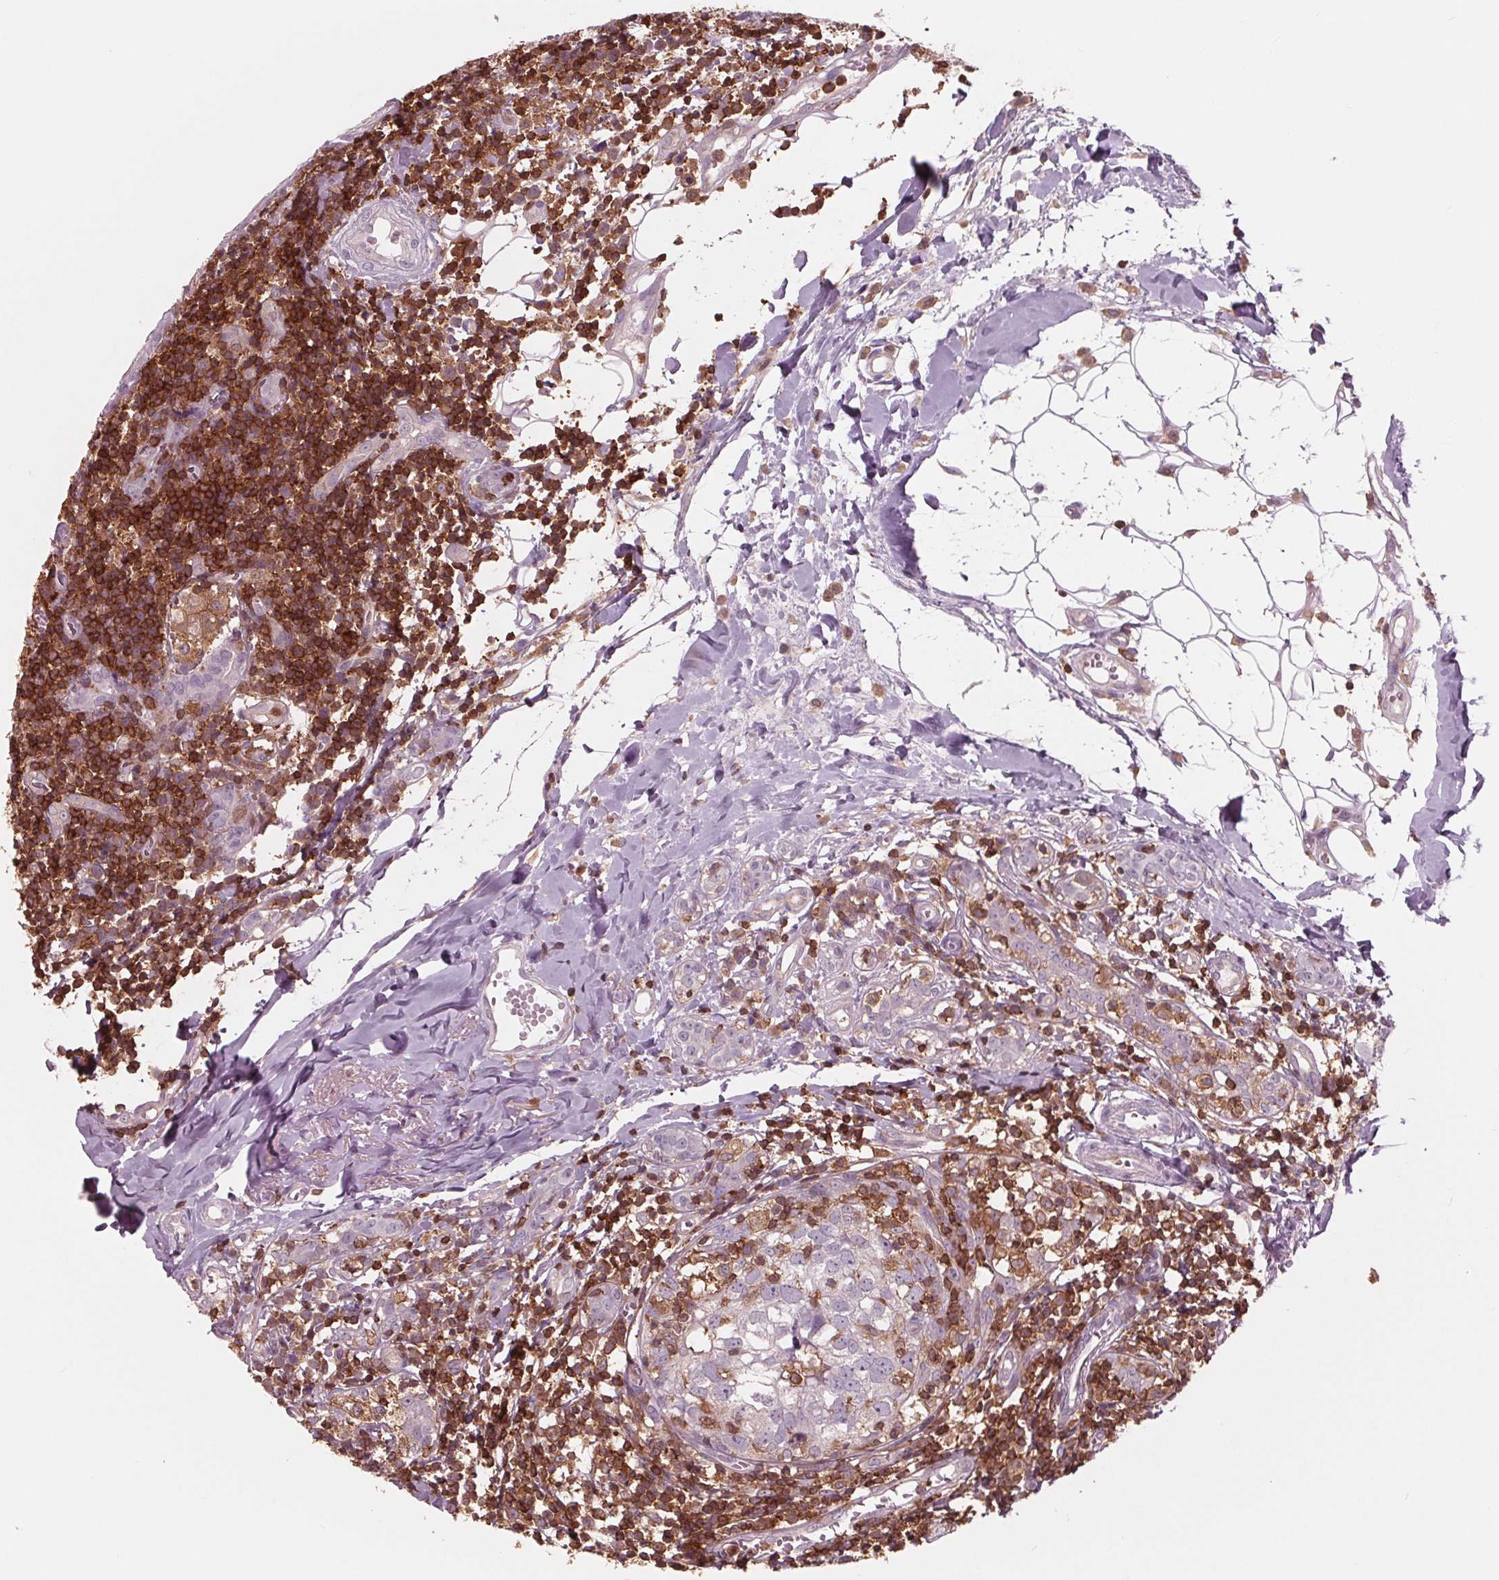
{"staining": {"intensity": "negative", "quantity": "none", "location": "none"}, "tissue": "breast cancer", "cell_type": "Tumor cells", "image_type": "cancer", "snomed": [{"axis": "morphology", "description": "Duct carcinoma"}, {"axis": "topography", "description": "Breast"}], "caption": "This micrograph is of breast cancer stained with immunohistochemistry to label a protein in brown with the nuclei are counter-stained blue. There is no staining in tumor cells.", "gene": "ARHGAP25", "patient": {"sex": "female", "age": 30}}